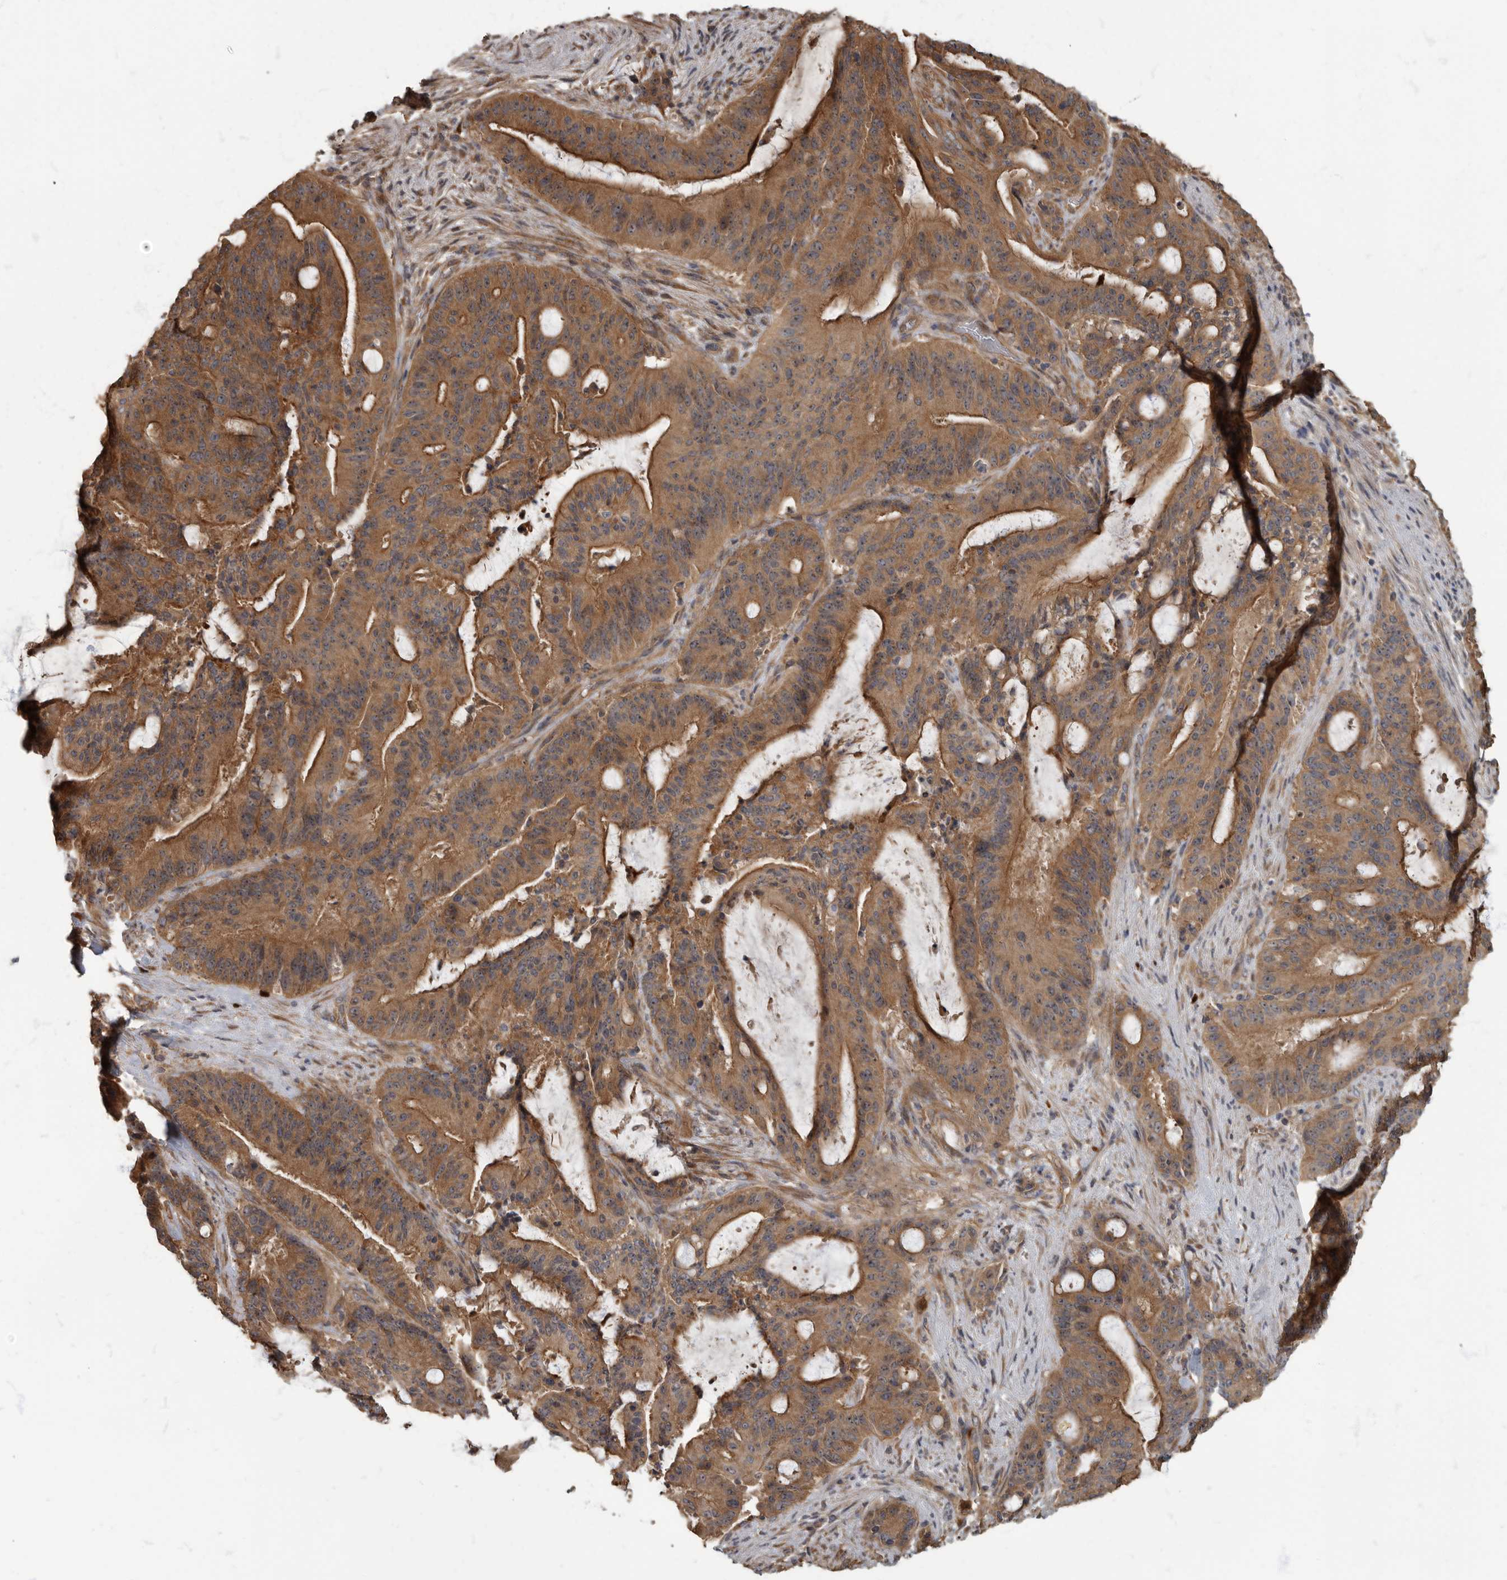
{"staining": {"intensity": "strong", "quantity": "25%-75%", "location": "cytoplasmic/membranous"}, "tissue": "liver cancer", "cell_type": "Tumor cells", "image_type": "cancer", "snomed": [{"axis": "morphology", "description": "Normal tissue, NOS"}, {"axis": "morphology", "description": "Cholangiocarcinoma"}, {"axis": "topography", "description": "Liver"}, {"axis": "topography", "description": "Peripheral nerve tissue"}], "caption": "Protein expression analysis of human liver cholangiocarcinoma reveals strong cytoplasmic/membranous staining in about 25%-75% of tumor cells.", "gene": "DAAM1", "patient": {"sex": "female", "age": 73}}